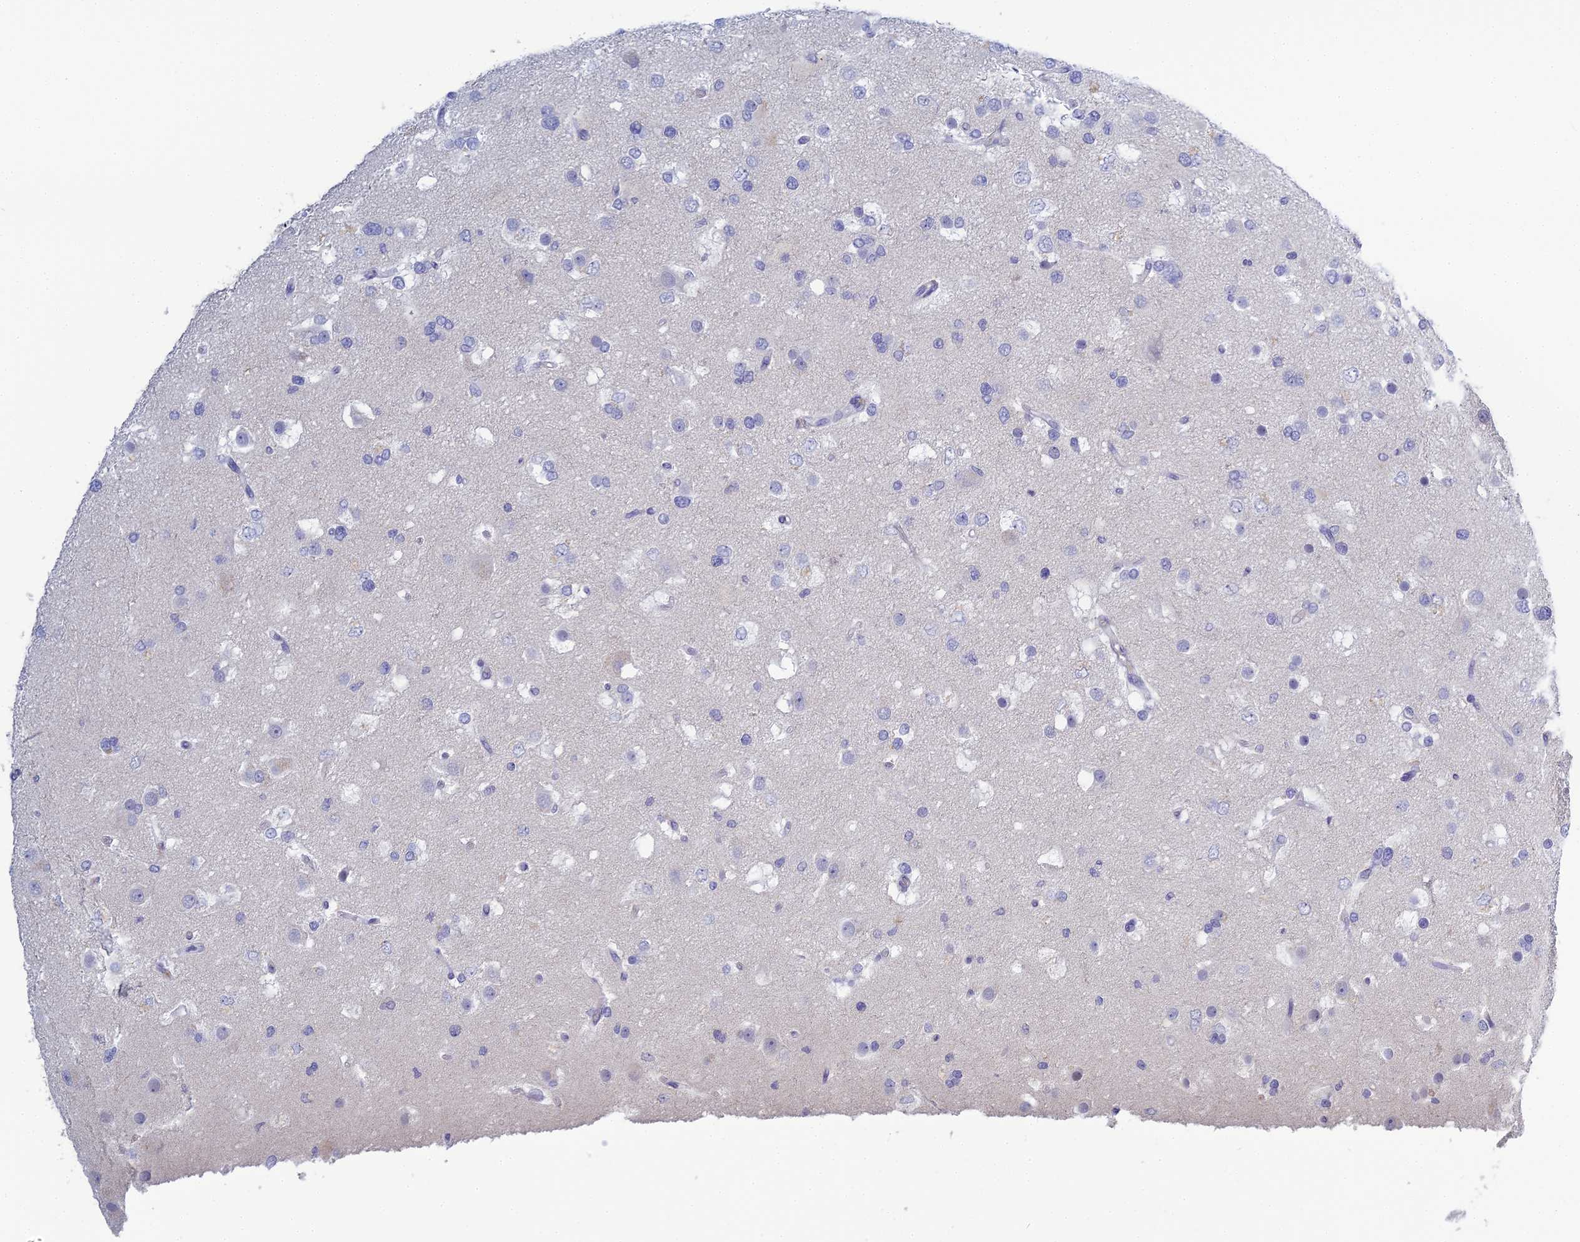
{"staining": {"intensity": "negative", "quantity": "none", "location": "none"}, "tissue": "glioma", "cell_type": "Tumor cells", "image_type": "cancer", "snomed": [{"axis": "morphology", "description": "Glioma, malignant, High grade"}, {"axis": "topography", "description": "Brain"}], "caption": "Immunohistochemical staining of human glioma exhibits no significant positivity in tumor cells. Brightfield microscopy of immunohistochemistry (IHC) stained with DAB (brown) and hematoxylin (blue), captured at high magnification.", "gene": "MUC13", "patient": {"sex": "male", "age": 53}}